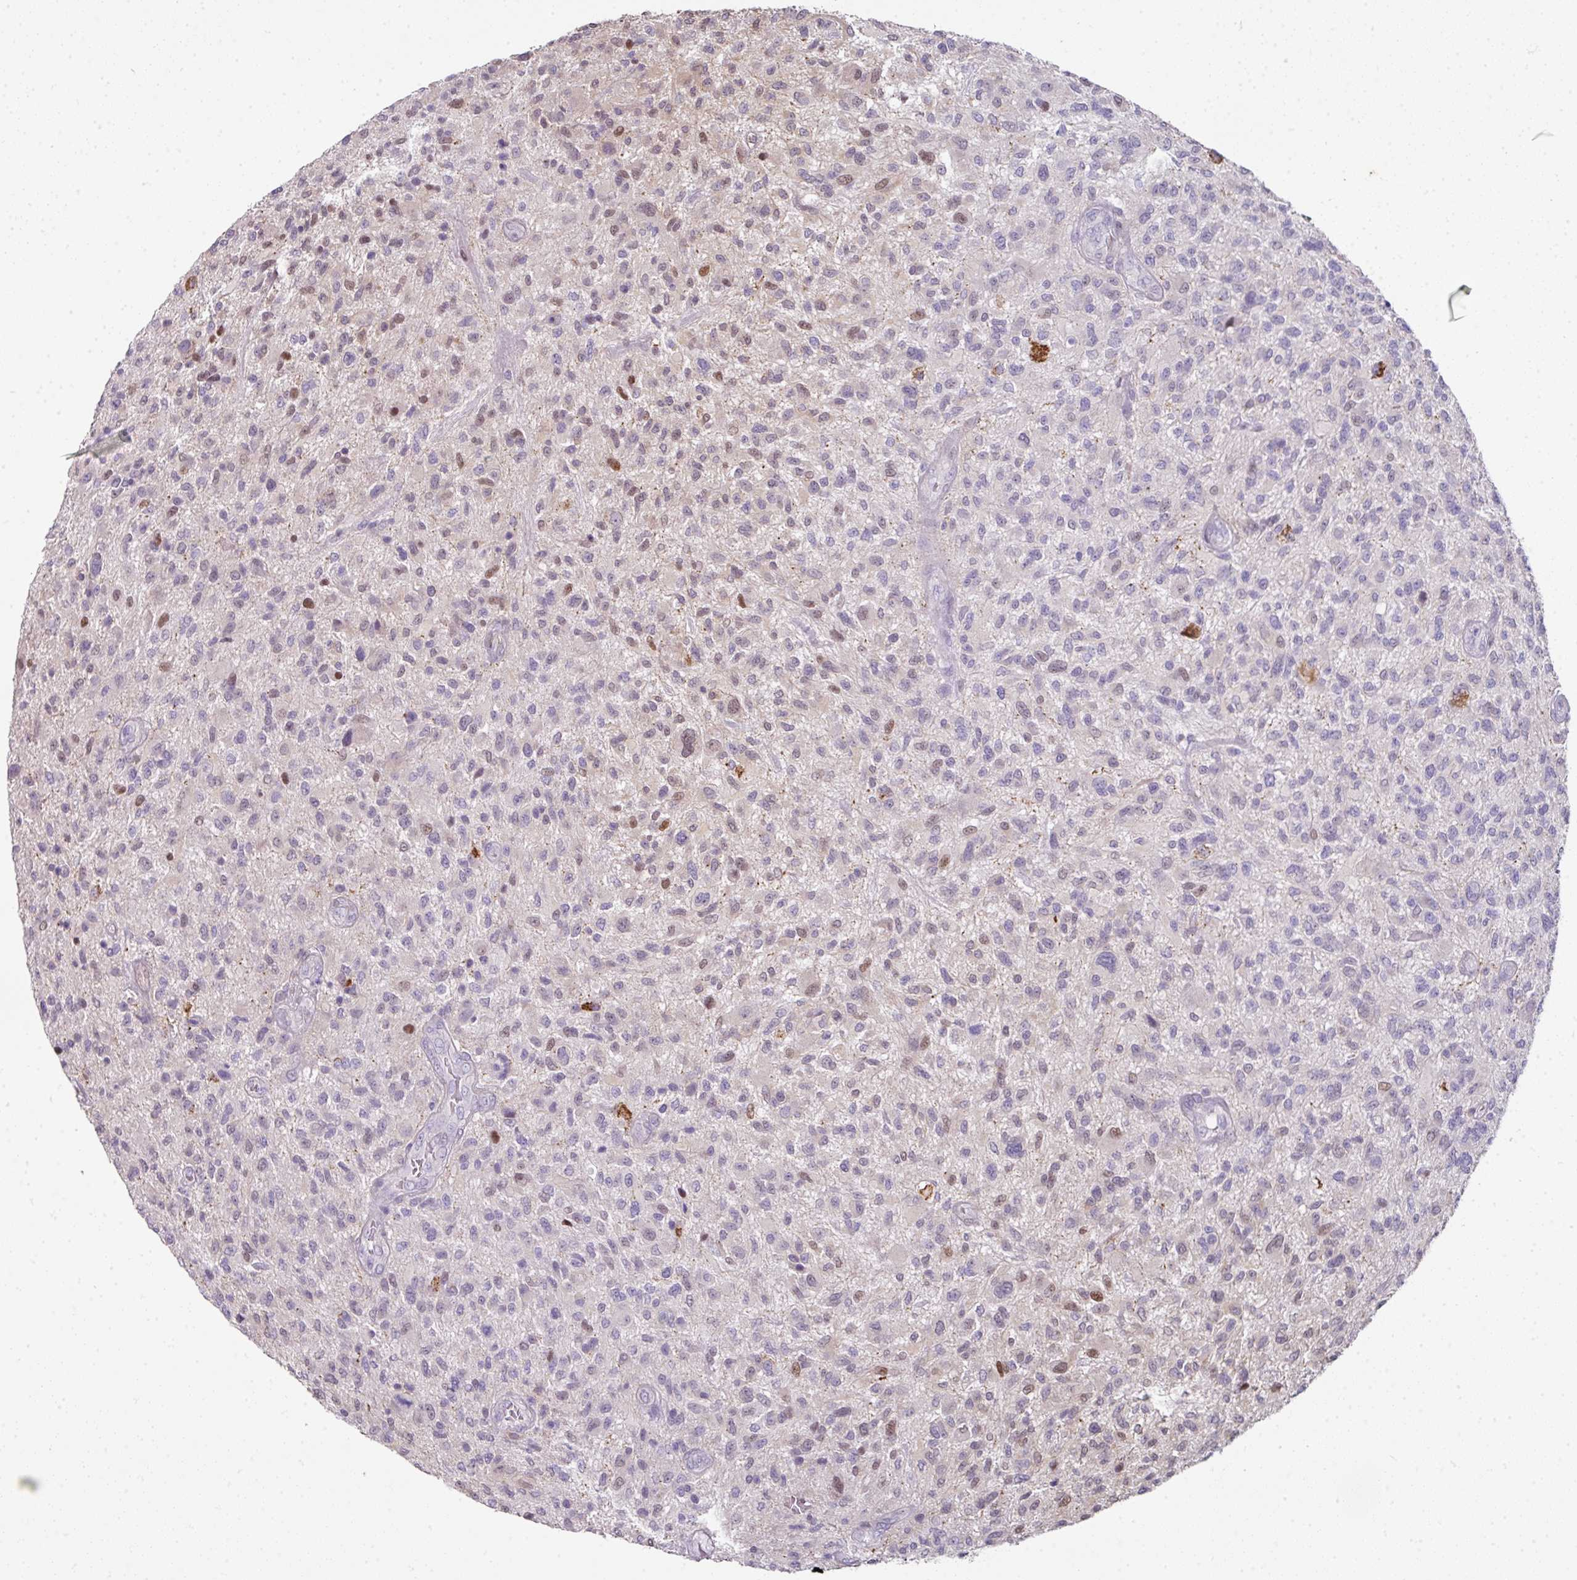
{"staining": {"intensity": "moderate", "quantity": "<25%", "location": "nuclear"}, "tissue": "glioma", "cell_type": "Tumor cells", "image_type": "cancer", "snomed": [{"axis": "morphology", "description": "Glioma, malignant, High grade"}, {"axis": "topography", "description": "Brain"}], "caption": "Glioma stained for a protein (brown) shows moderate nuclear positive positivity in about <25% of tumor cells.", "gene": "ANKRD18A", "patient": {"sex": "male", "age": 47}}